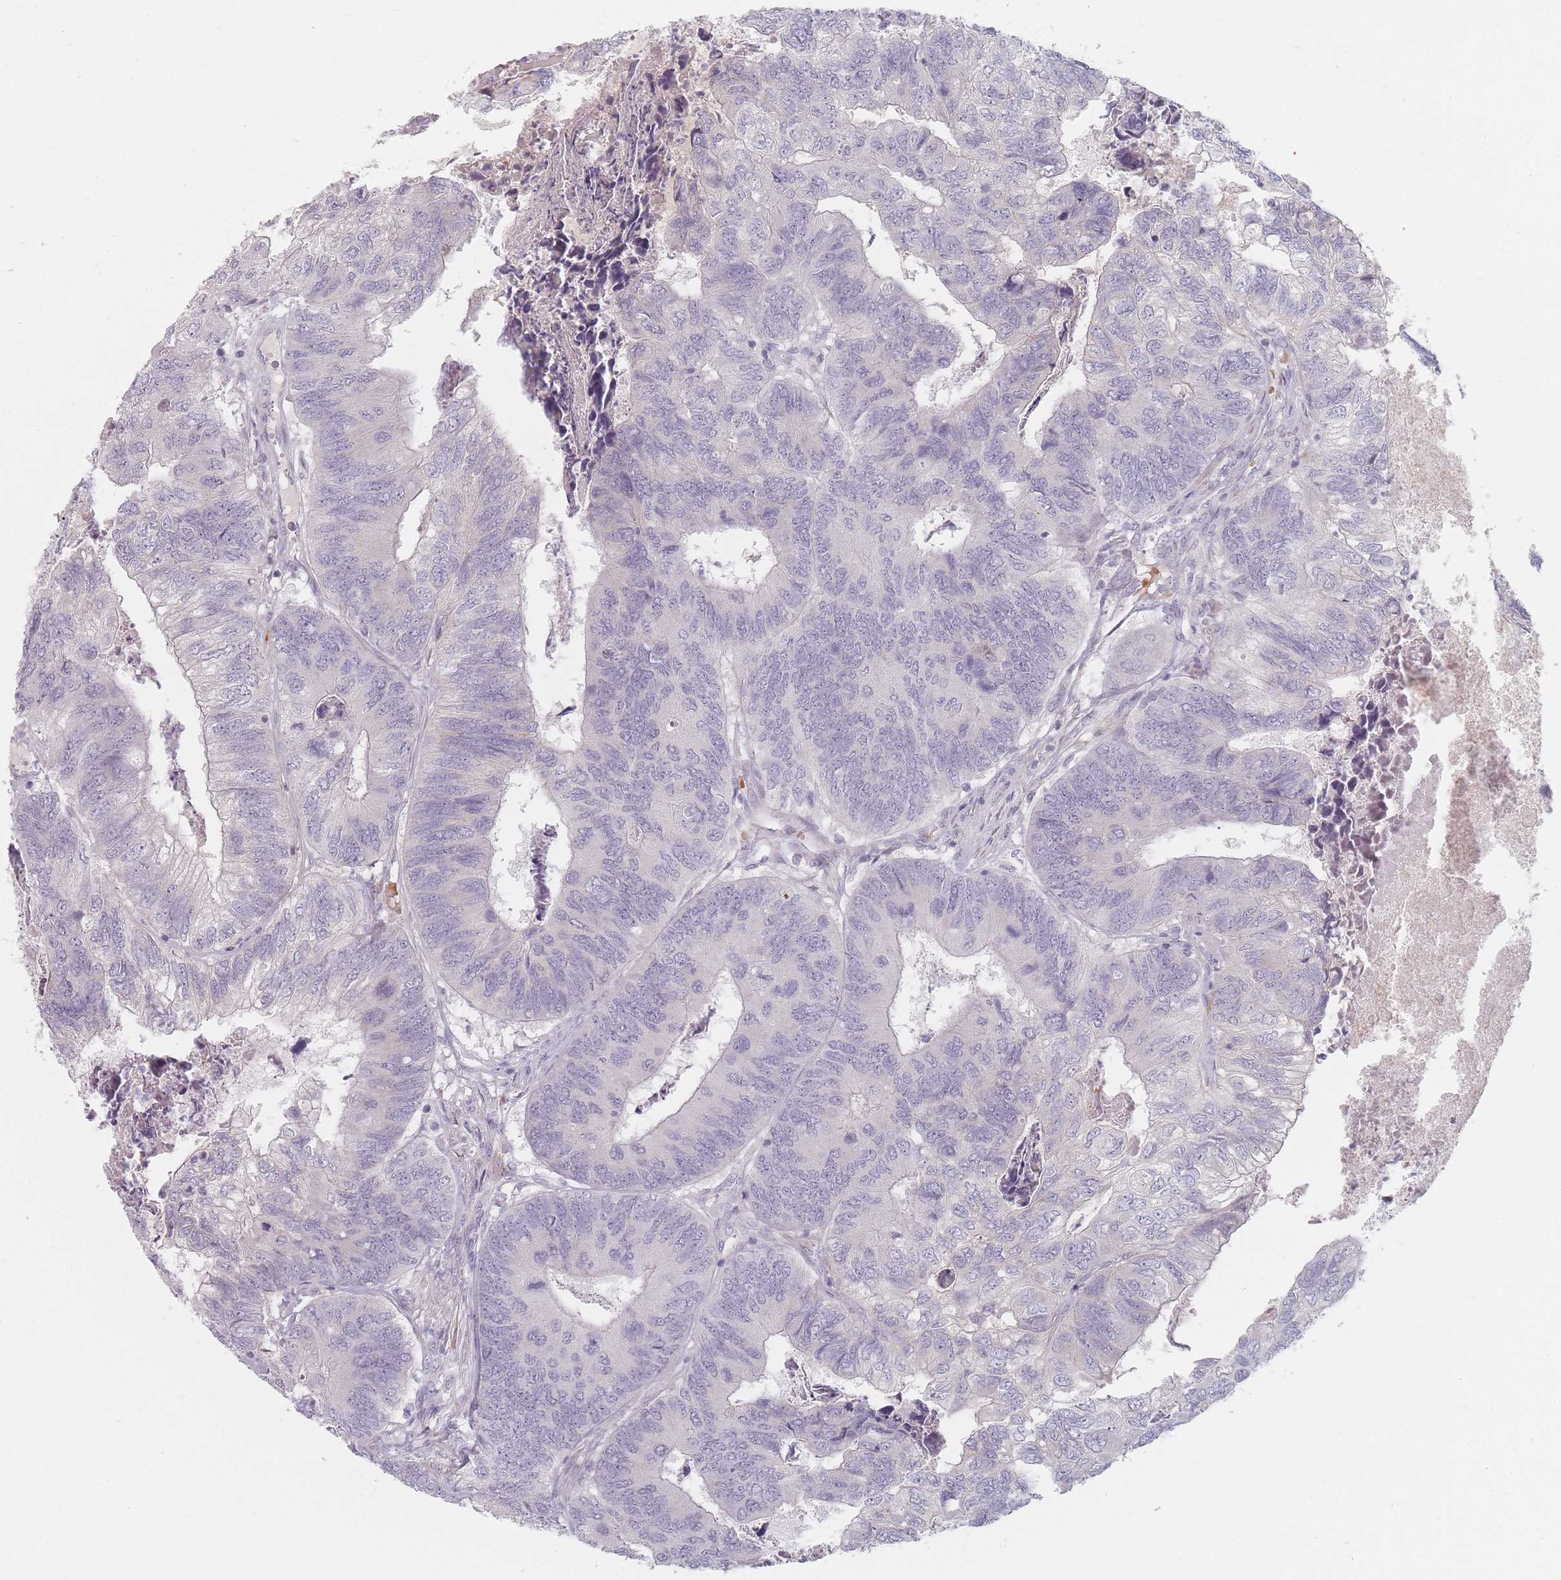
{"staining": {"intensity": "negative", "quantity": "none", "location": "none"}, "tissue": "colorectal cancer", "cell_type": "Tumor cells", "image_type": "cancer", "snomed": [{"axis": "morphology", "description": "Adenocarcinoma, NOS"}, {"axis": "topography", "description": "Colon"}], "caption": "There is no significant expression in tumor cells of adenocarcinoma (colorectal).", "gene": "TMOD1", "patient": {"sex": "female", "age": 67}}